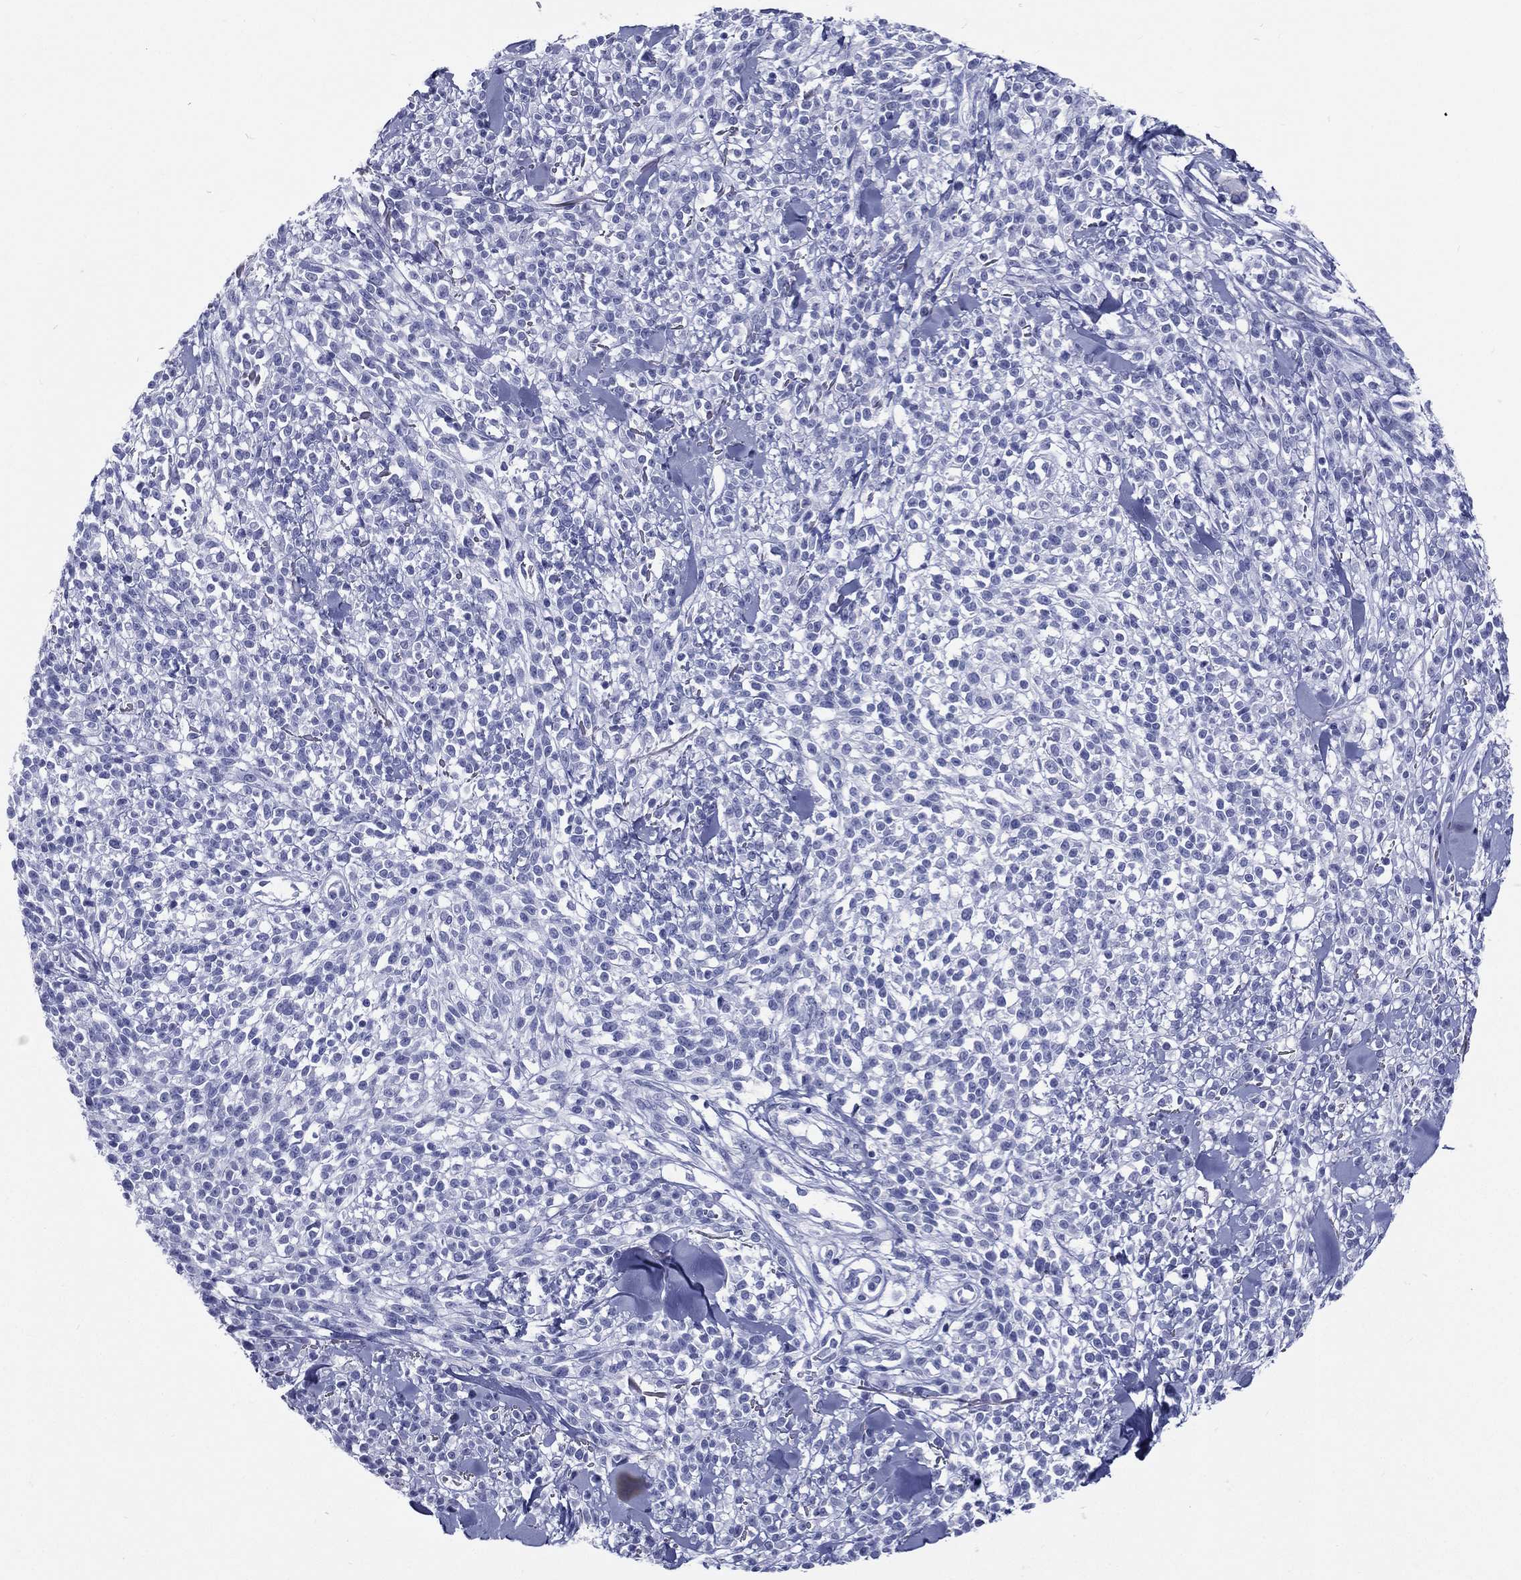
{"staining": {"intensity": "negative", "quantity": "none", "location": "none"}, "tissue": "melanoma", "cell_type": "Tumor cells", "image_type": "cancer", "snomed": [{"axis": "morphology", "description": "Malignant melanoma, NOS"}, {"axis": "topography", "description": "Skin"}, {"axis": "topography", "description": "Skin of trunk"}], "caption": "High power microscopy image of an immunohistochemistry (IHC) micrograph of melanoma, revealing no significant staining in tumor cells.", "gene": "RSPH4A", "patient": {"sex": "male", "age": 74}}